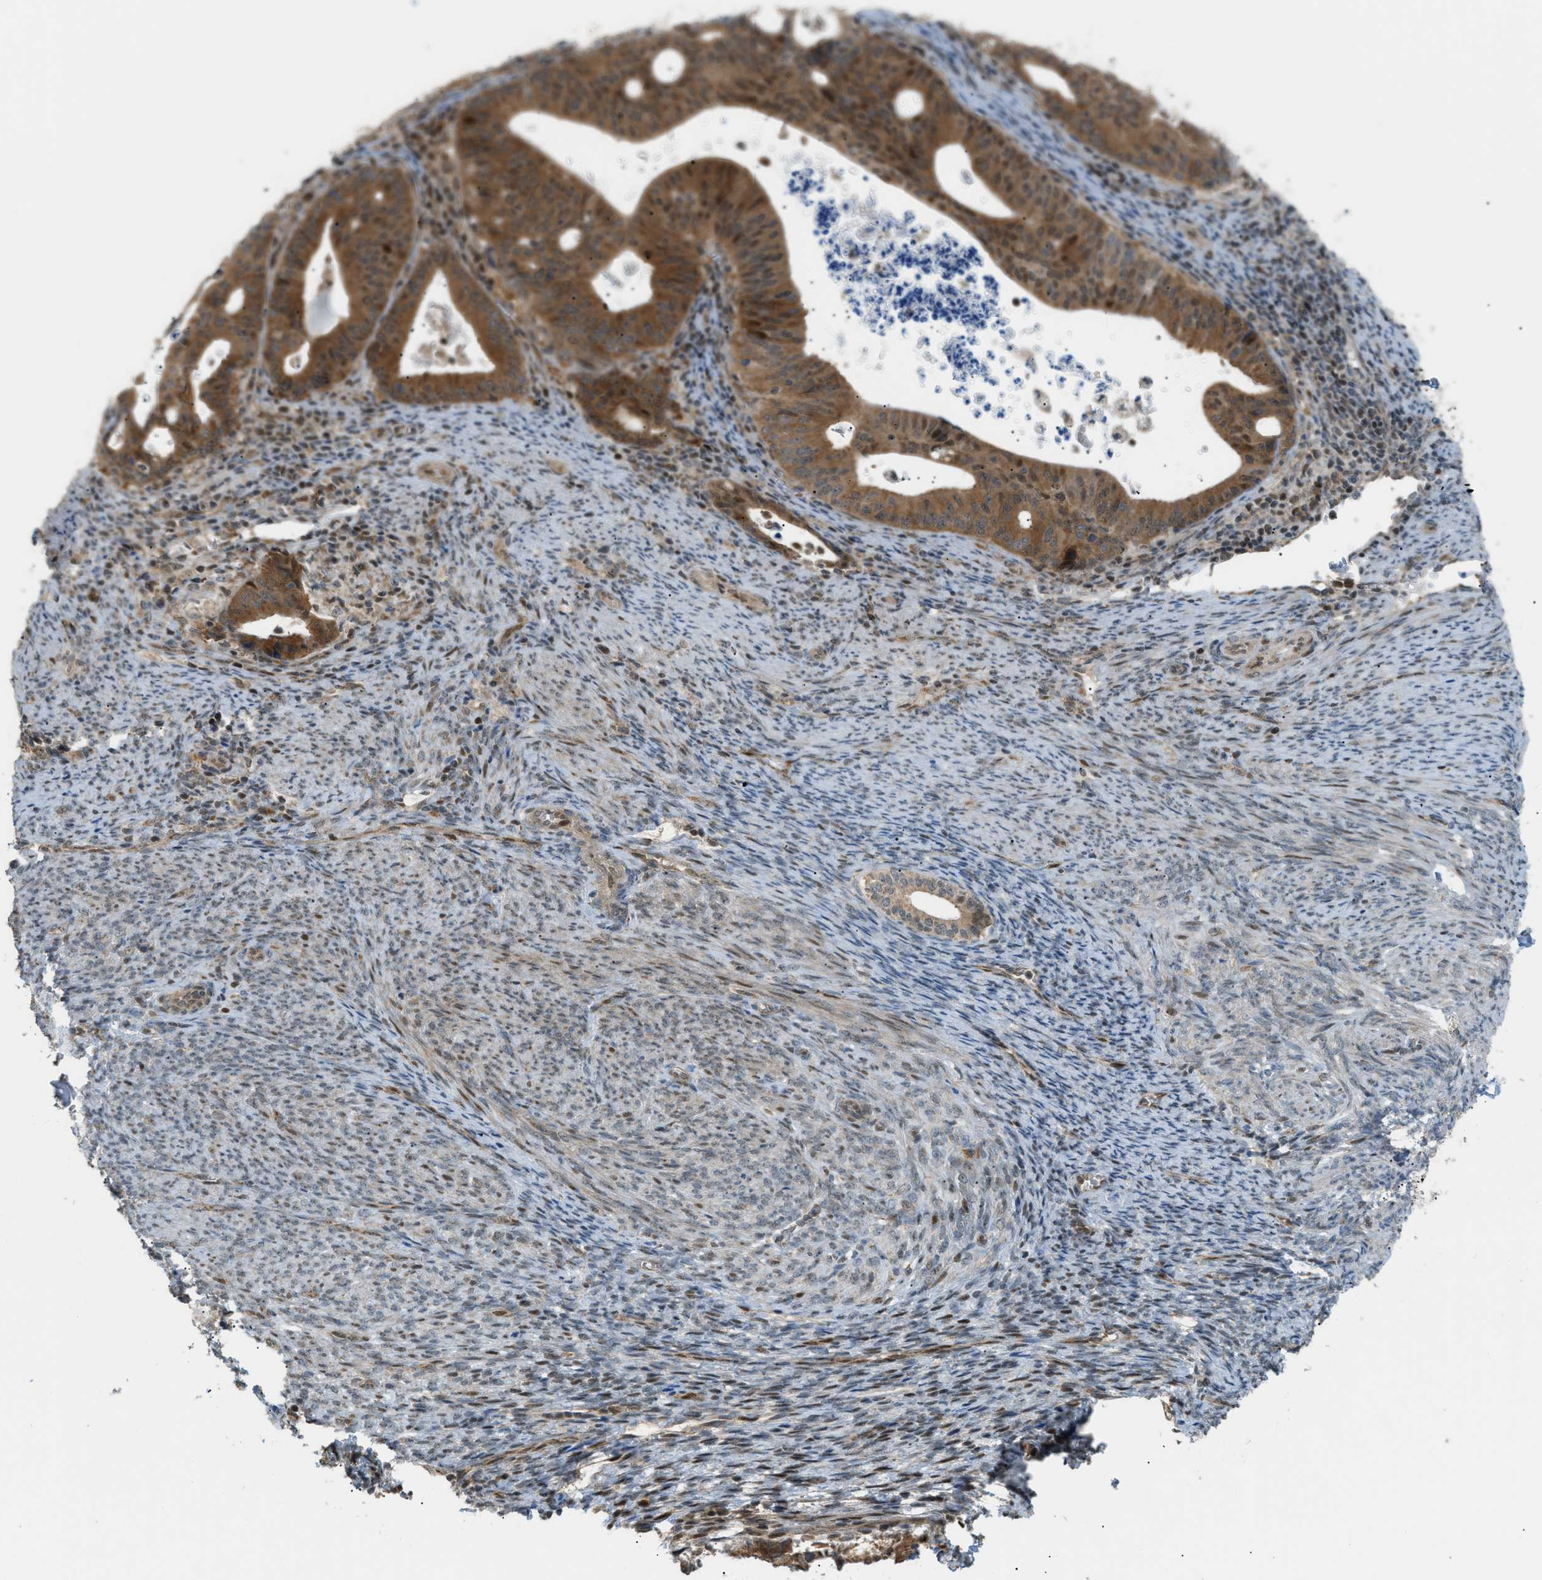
{"staining": {"intensity": "strong", "quantity": ">75%", "location": "cytoplasmic/membranous,nuclear"}, "tissue": "endometrial cancer", "cell_type": "Tumor cells", "image_type": "cancer", "snomed": [{"axis": "morphology", "description": "Adenocarcinoma, NOS"}, {"axis": "topography", "description": "Uterus"}], "caption": "This is a micrograph of immunohistochemistry staining of endometrial adenocarcinoma, which shows strong expression in the cytoplasmic/membranous and nuclear of tumor cells.", "gene": "CCDC186", "patient": {"sex": "female", "age": 83}}